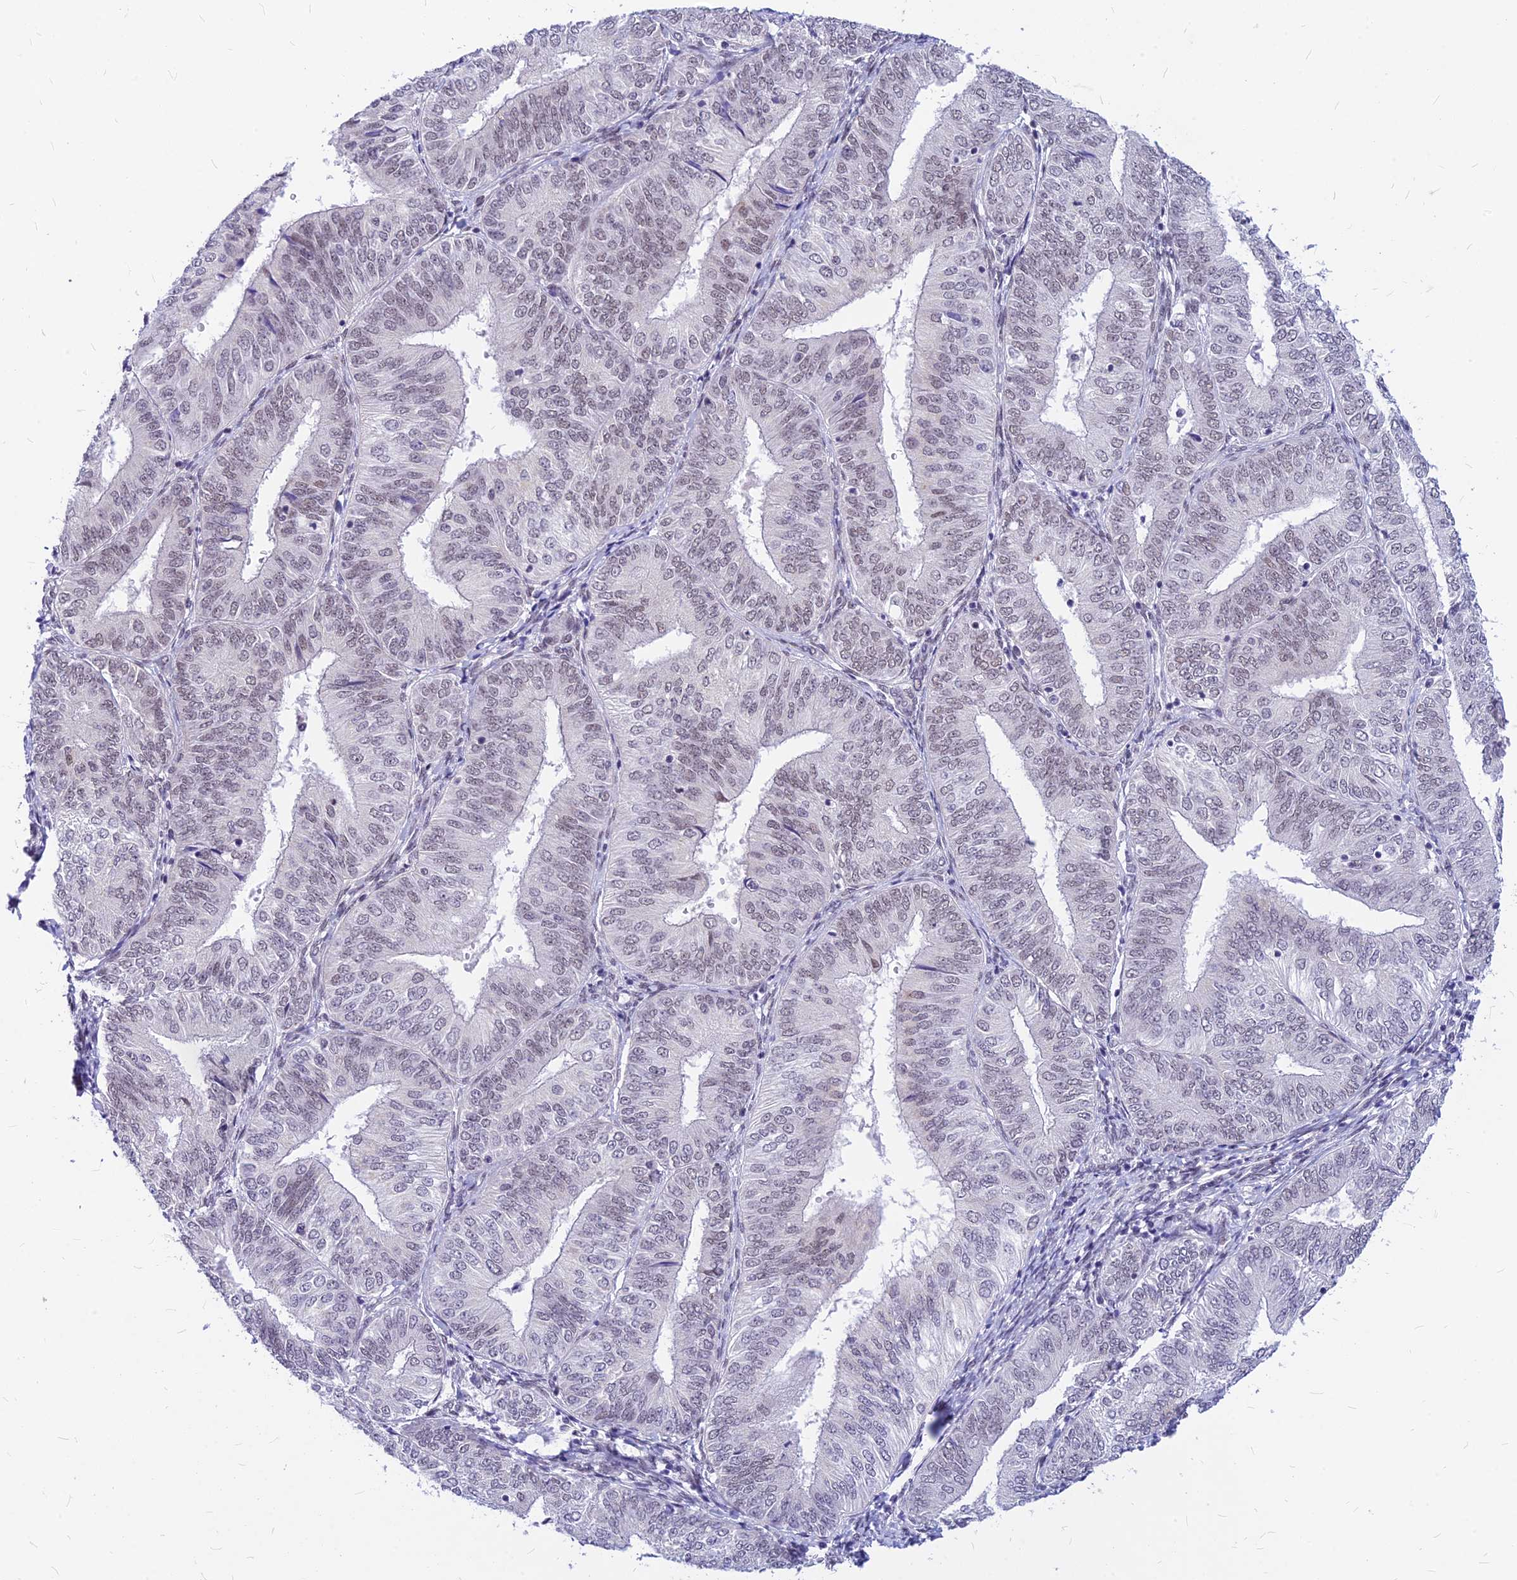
{"staining": {"intensity": "moderate", "quantity": "<25%", "location": "nuclear"}, "tissue": "endometrial cancer", "cell_type": "Tumor cells", "image_type": "cancer", "snomed": [{"axis": "morphology", "description": "Adenocarcinoma, NOS"}, {"axis": "topography", "description": "Endometrium"}], "caption": "Brown immunohistochemical staining in human endometrial cancer reveals moderate nuclear expression in about <25% of tumor cells. (Brightfield microscopy of DAB IHC at high magnification).", "gene": "KCTD13", "patient": {"sex": "female", "age": 58}}